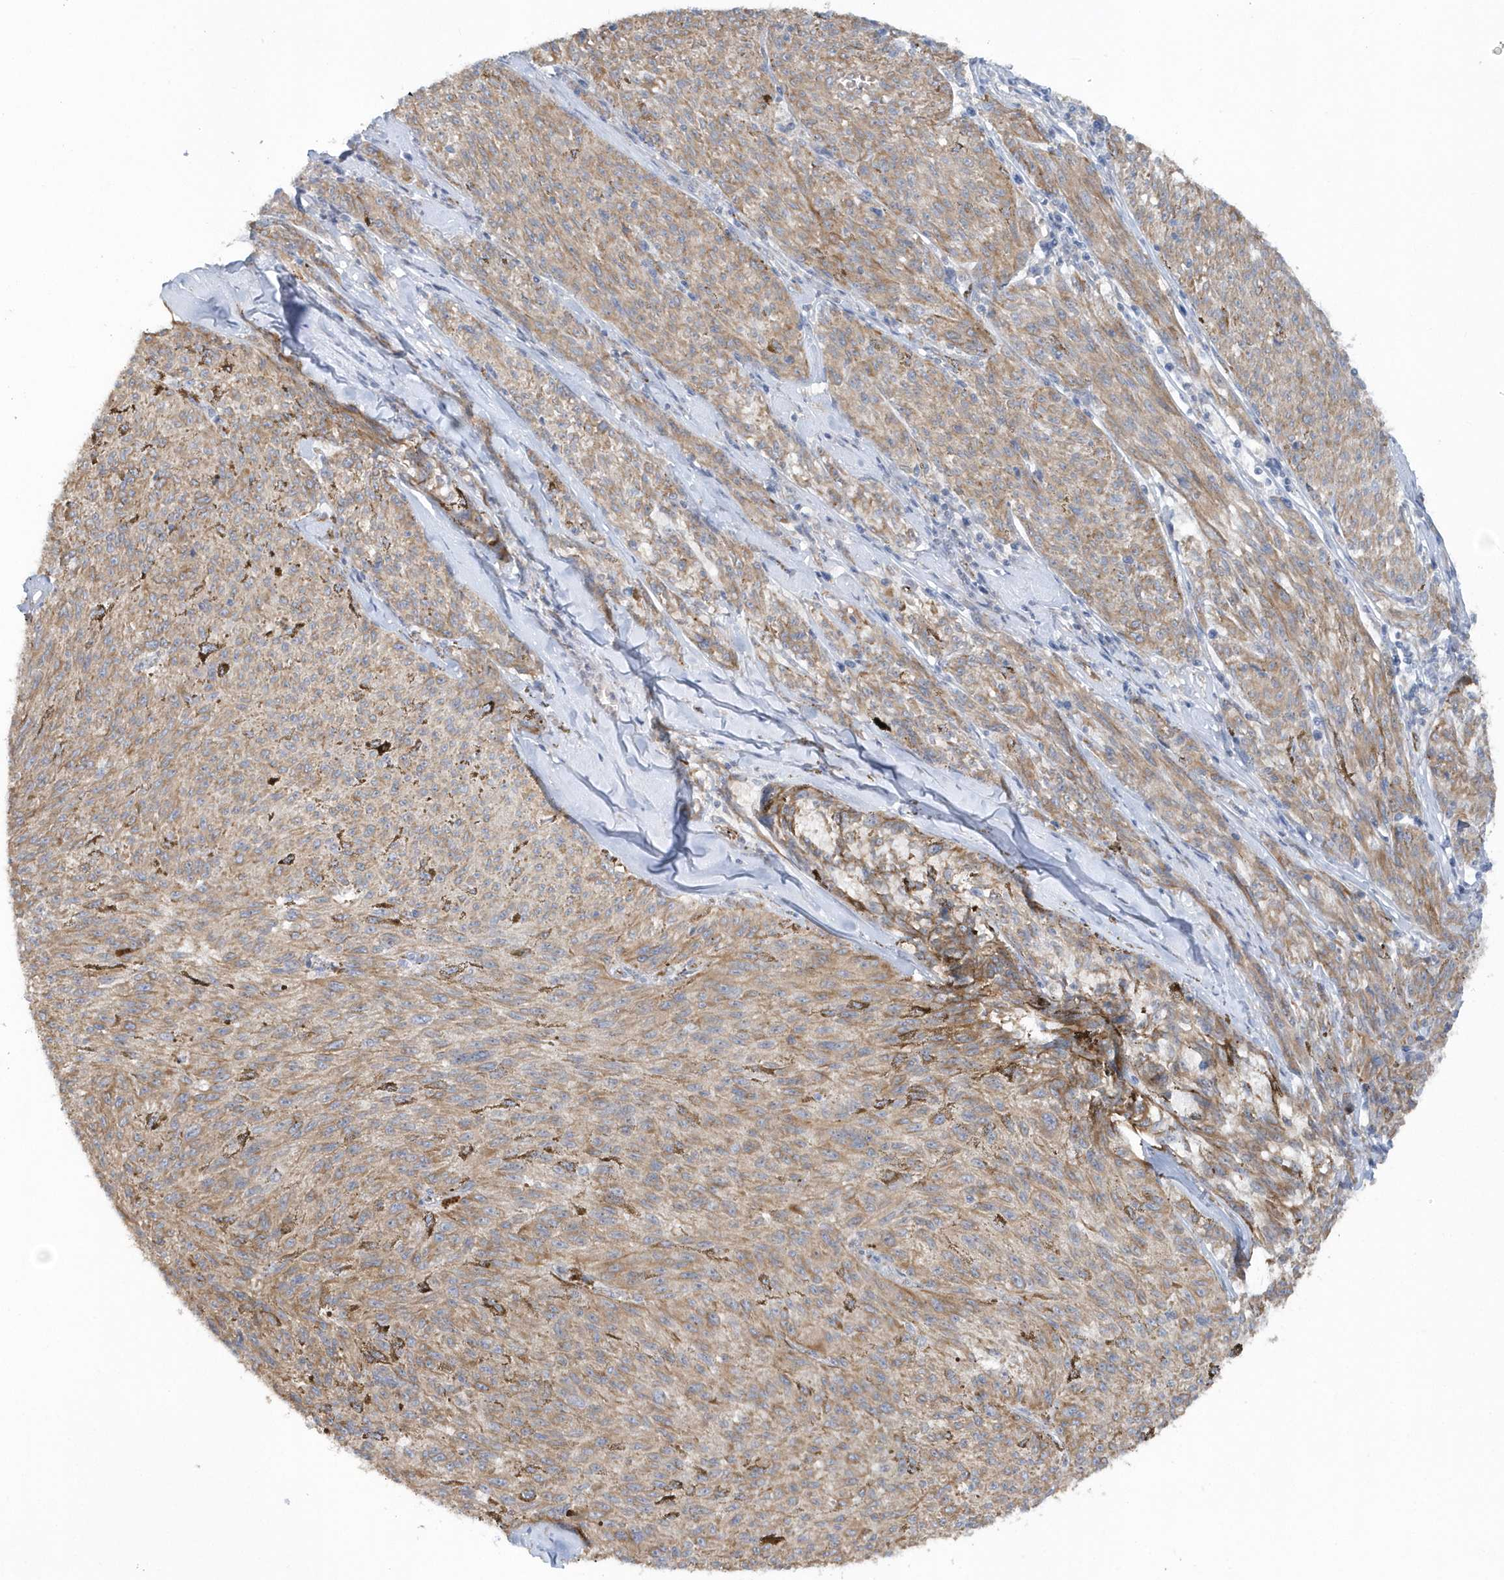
{"staining": {"intensity": "moderate", "quantity": ">75%", "location": "cytoplasmic/membranous"}, "tissue": "melanoma", "cell_type": "Tumor cells", "image_type": "cancer", "snomed": [{"axis": "morphology", "description": "Malignant melanoma, NOS"}, {"axis": "topography", "description": "Skin"}], "caption": "Immunohistochemical staining of human melanoma exhibits medium levels of moderate cytoplasmic/membranous protein expression in approximately >75% of tumor cells.", "gene": "RAB17", "patient": {"sex": "female", "age": 72}}